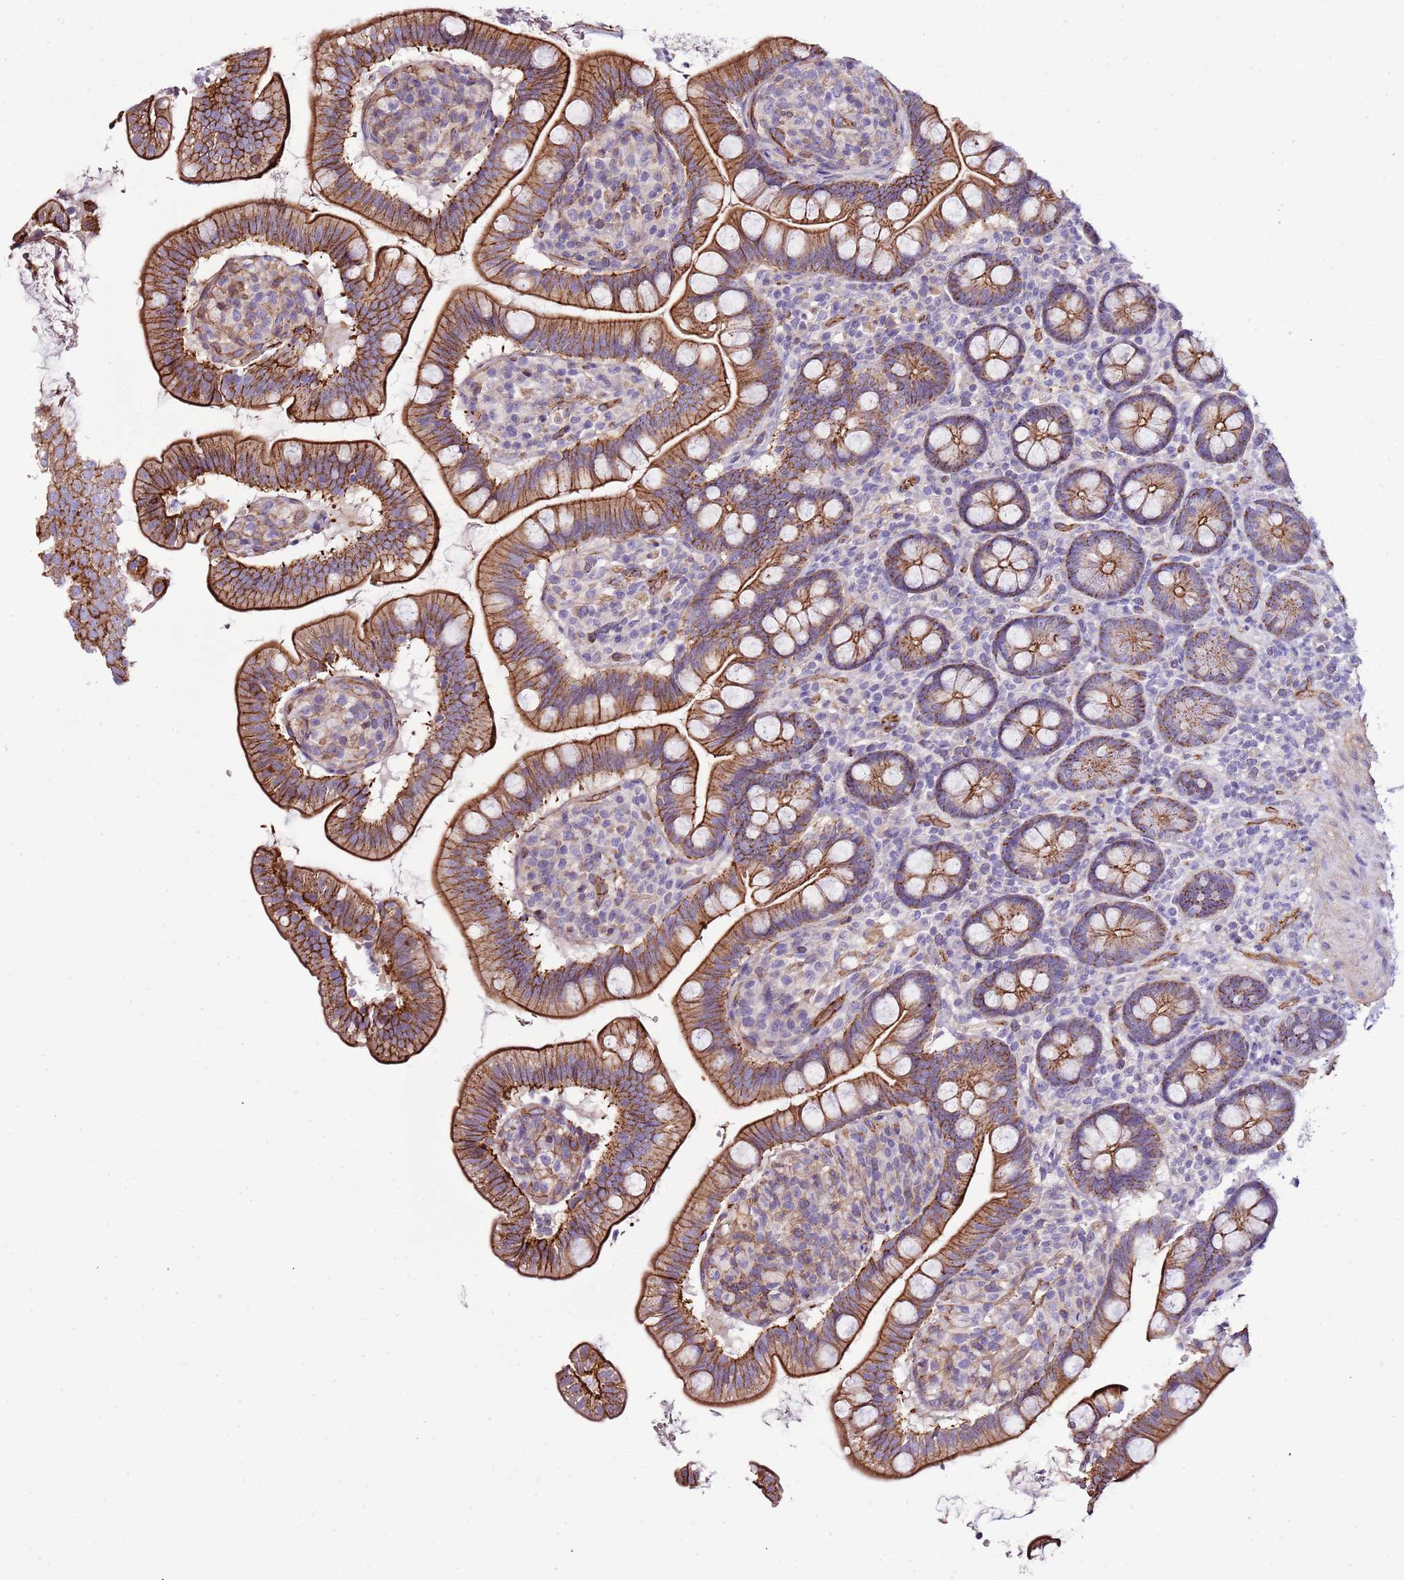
{"staining": {"intensity": "strong", "quantity": ">75%", "location": "cytoplasmic/membranous"}, "tissue": "small intestine", "cell_type": "Glandular cells", "image_type": "normal", "snomed": [{"axis": "morphology", "description": "Normal tissue, NOS"}, {"axis": "topography", "description": "Small intestine"}], "caption": "IHC image of unremarkable small intestine stained for a protein (brown), which shows high levels of strong cytoplasmic/membranous positivity in approximately >75% of glandular cells.", "gene": "GFRAL", "patient": {"sex": "female", "age": 64}}